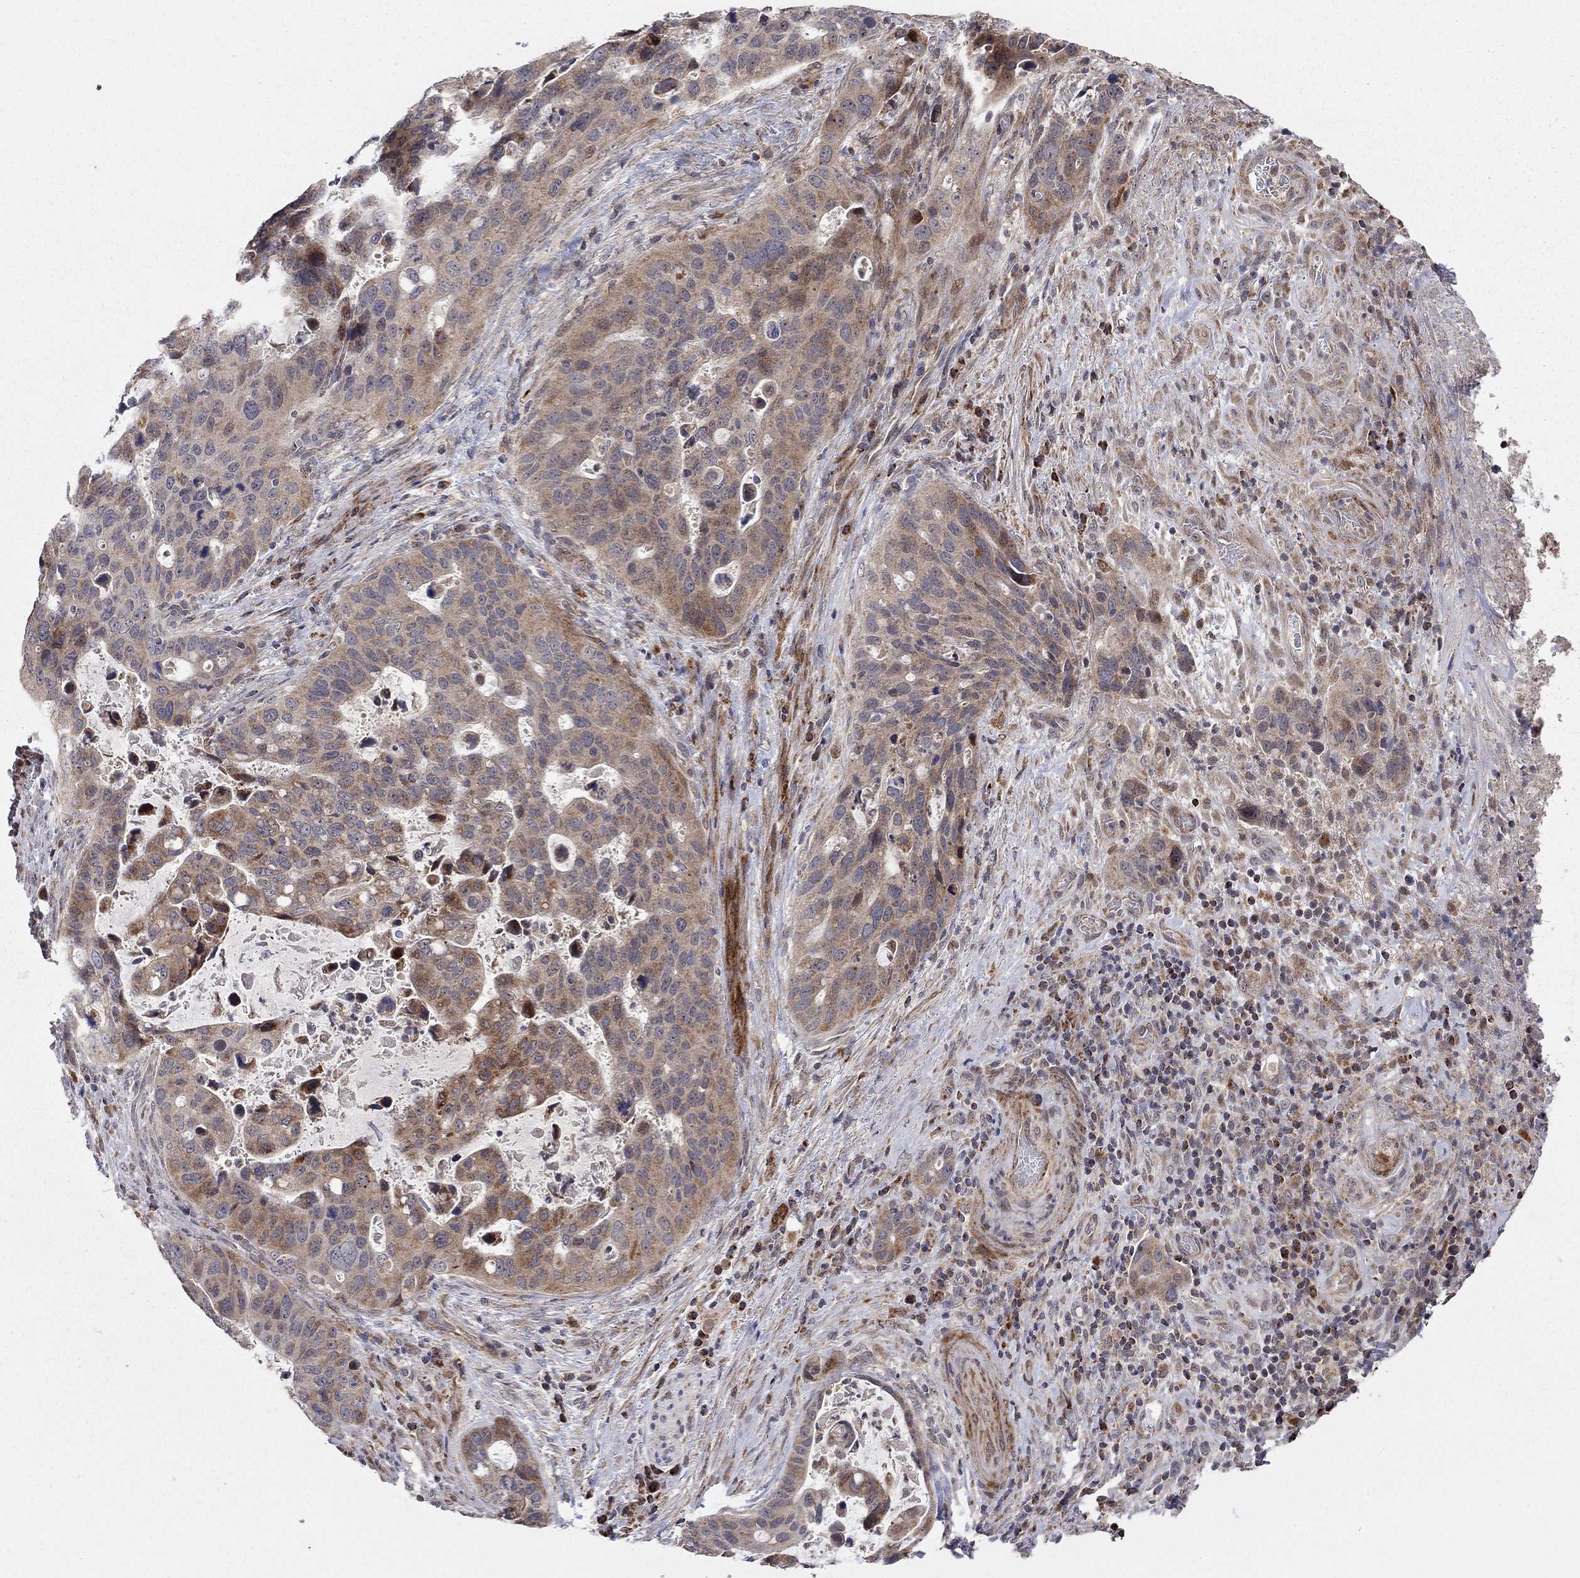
{"staining": {"intensity": "strong", "quantity": "<25%", "location": "cytoplasmic/membranous"}, "tissue": "stomach cancer", "cell_type": "Tumor cells", "image_type": "cancer", "snomed": [{"axis": "morphology", "description": "Adenocarcinoma, NOS"}, {"axis": "topography", "description": "Stomach"}], "caption": "A brown stain highlights strong cytoplasmic/membranous staining of a protein in human stomach adenocarcinoma tumor cells.", "gene": "IDS", "patient": {"sex": "male", "age": 54}}